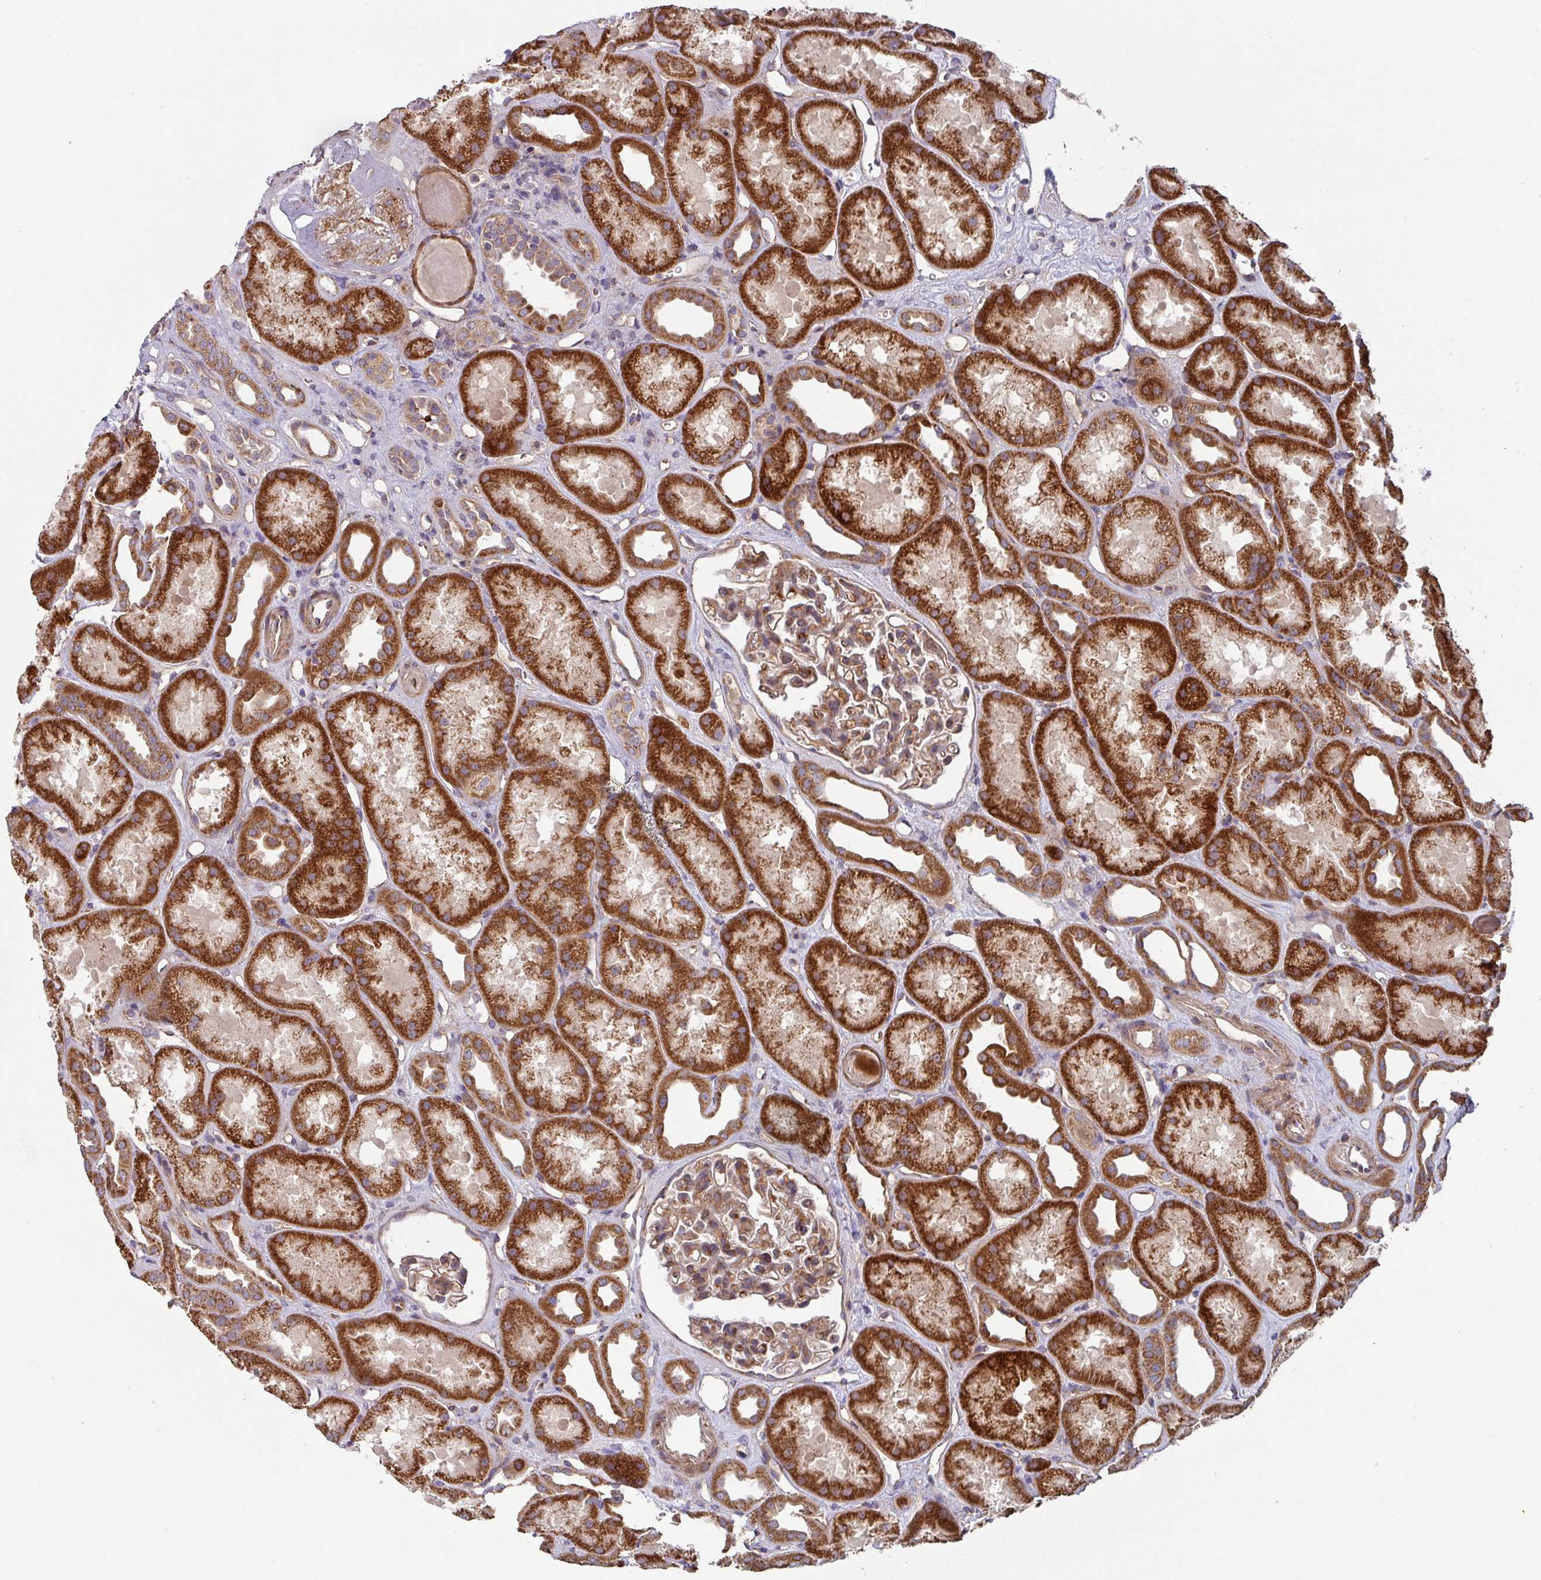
{"staining": {"intensity": "moderate", "quantity": ">75%", "location": "cytoplasmic/membranous"}, "tissue": "kidney", "cell_type": "Cells in glomeruli", "image_type": "normal", "snomed": [{"axis": "morphology", "description": "Normal tissue, NOS"}, {"axis": "topography", "description": "Kidney"}], "caption": "Immunohistochemistry (IHC) of normal human kidney shows medium levels of moderate cytoplasmic/membranous staining in approximately >75% of cells in glomeruli. The protein is shown in brown color, while the nuclei are stained blue.", "gene": "DCAF12L1", "patient": {"sex": "male", "age": 61}}